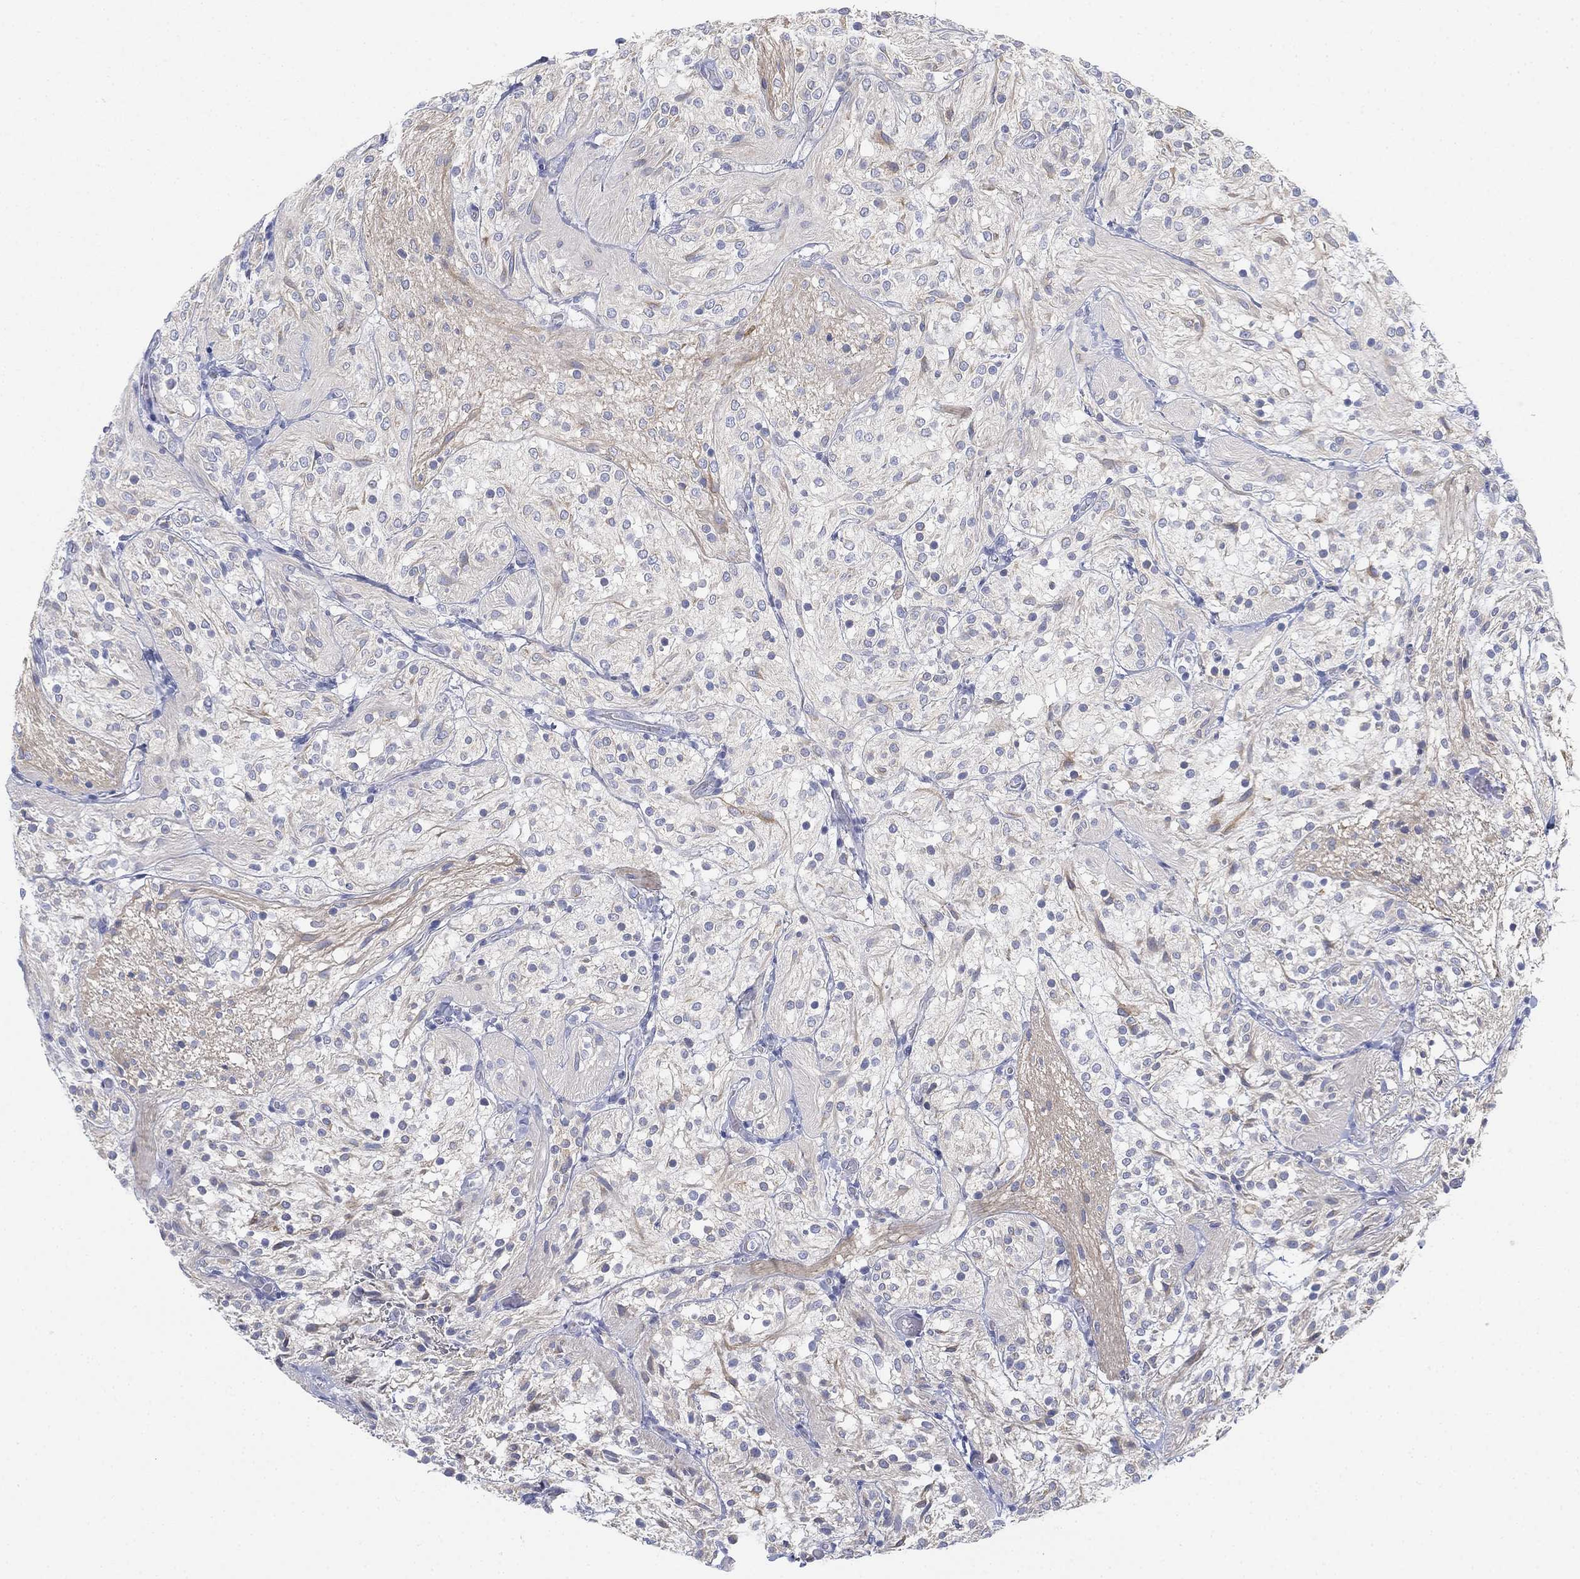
{"staining": {"intensity": "negative", "quantity": "none", "location": "none"}, "tissue": "glioma", "cell_type": "Tumor cells", "image_type": "cancer", "snomed": [{"axis": "morphology", "description": "Glioma, malignant, Low grade"}, {"axis": "topography", "description": "Brain"}], "caption": "There is no significant staining in tumor cells of malignant glioma (low-grade).", "gene": "GCNA", "patient": {"sex": "male", "age": 3}}